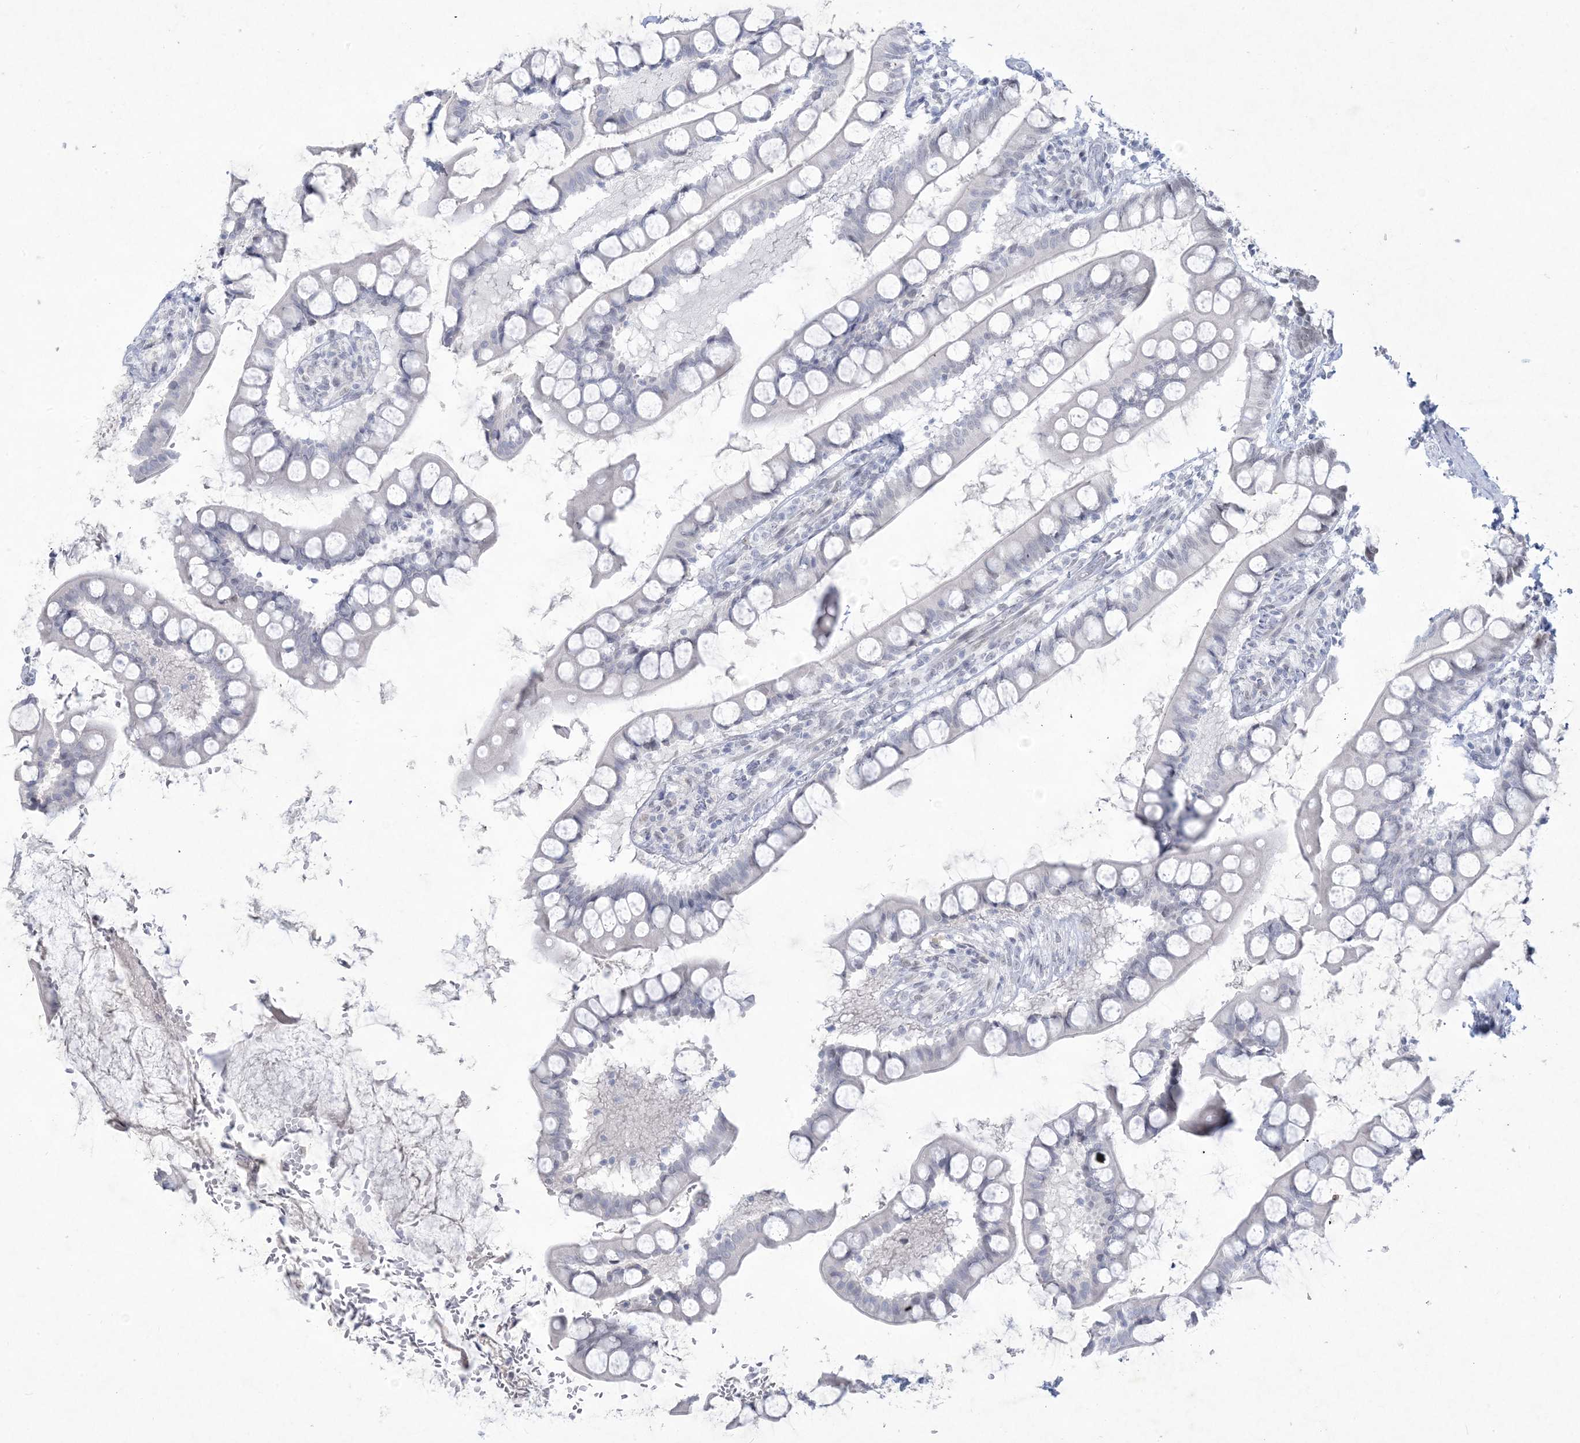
{"staining": {"intensity": "weak", "quantity": "<25%", "location": "nuclear"}, "tissue": "small intestine", "cell_type": "Glandular cells", "image_type": "normal", "snomed": [{"axis": "morphology", "description": "Normal tissue, NOS"}, {"axis": "topography", "description": "Small intestine"}], "caption": "Immunohistochemistry histopathology image of unremarkable small intestine stained for a protein (brown), which demonstrates no positivity in glandular cells. The staining is performed using DAB brown chromogen with nuclei counter-stained in using hematoxylin.", "gene": "HOMEZ", "patient": {"sex": "male", "age": 52}}